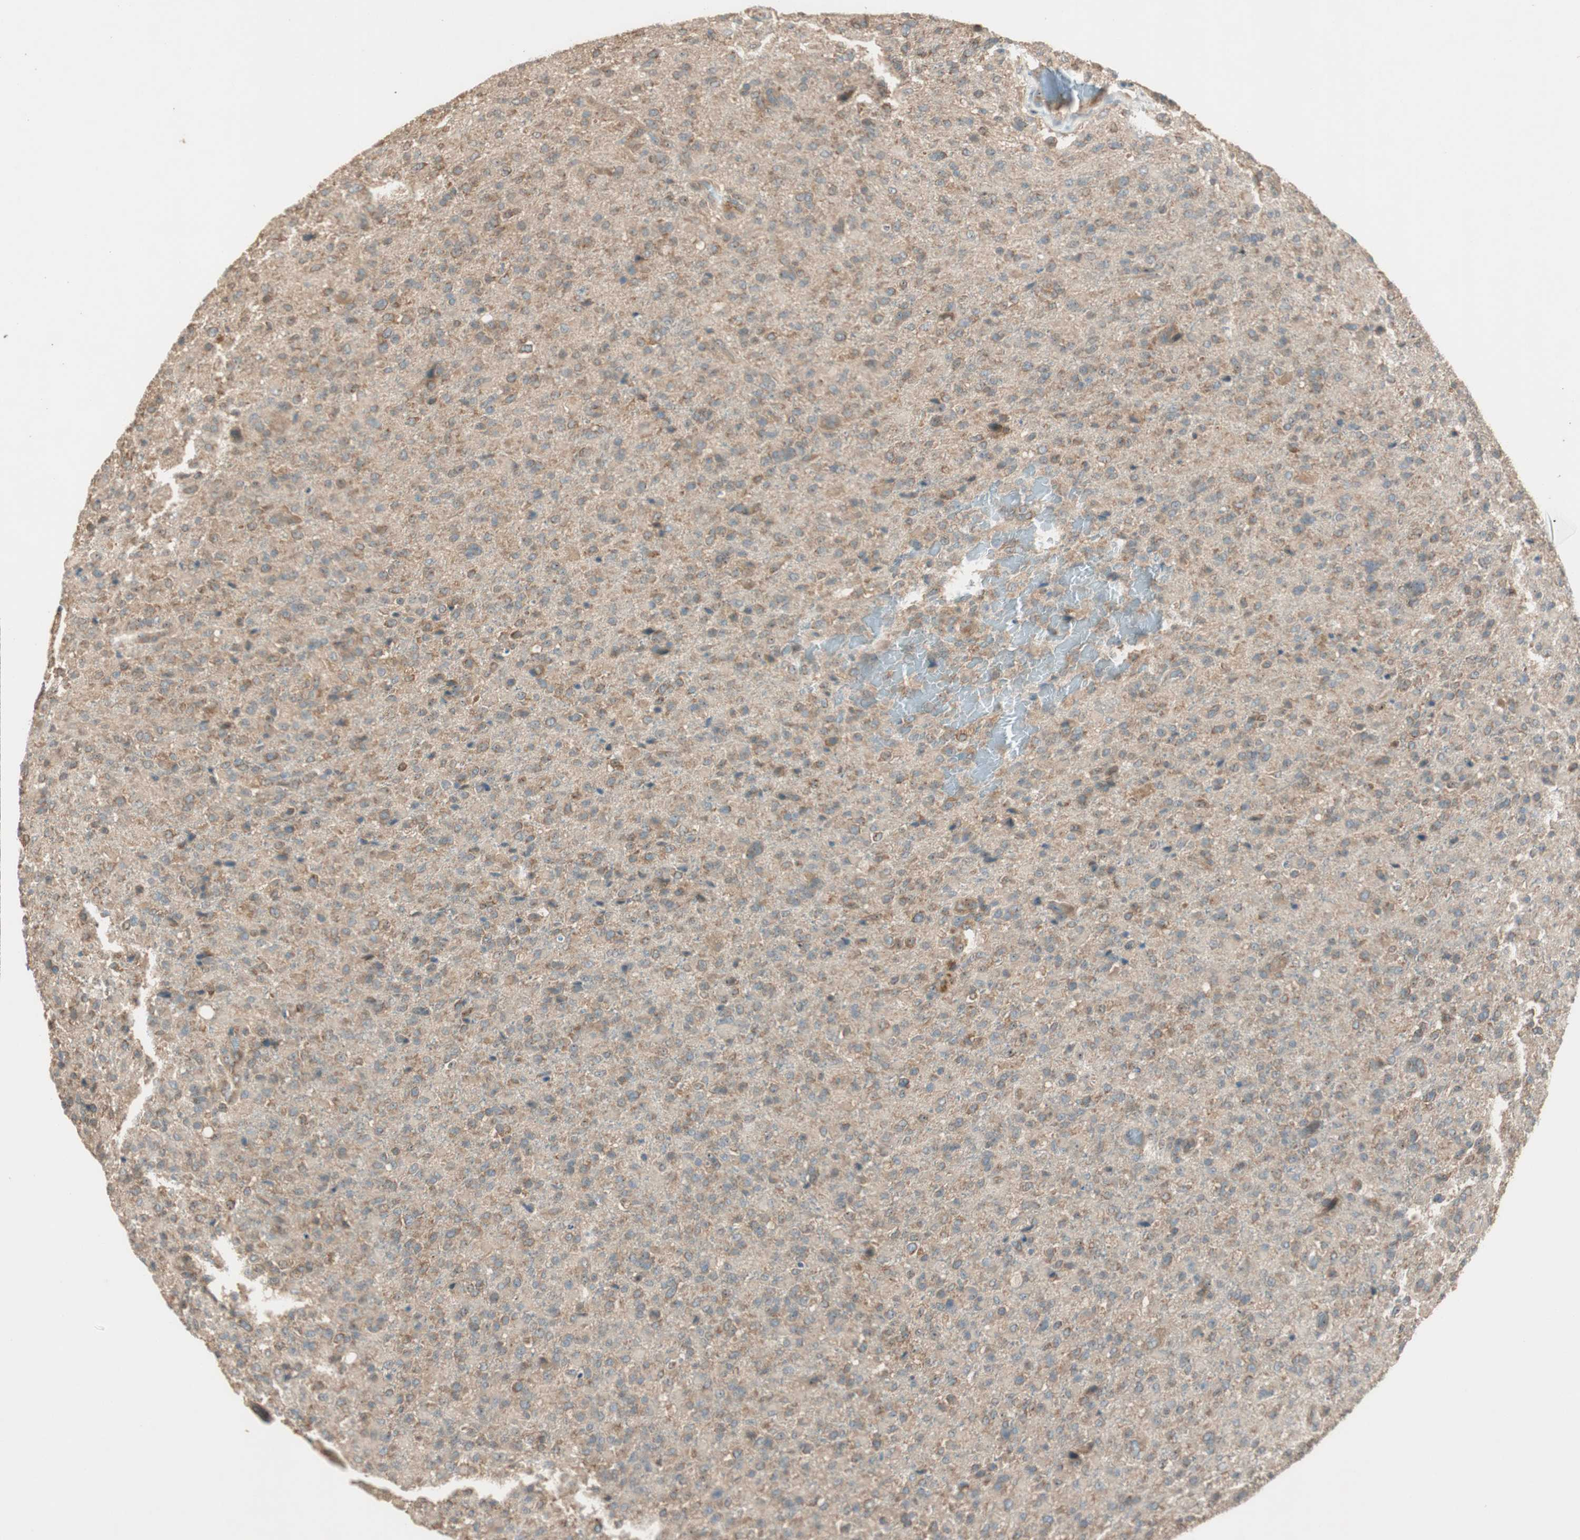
{"staining": {"intensity": "moderate", "quantity": ">75%", "location": "cytoplasmic/membranous"}, "tissue": "glioma", "cell_type": "Tumor cells", "image_type": "cancer", "snomed": [{"axis": "morphology", "description": "Glioma, malignant, High grade"}, {"axis": "topography", "description": "Brain"}], "caption": "Human glioma stained with a brown dye shows moderate cytoplasmic/membranous positive staining in about >75% of tumor cells.", "gene": "CC2D1A", "patient": {"sex": "male", "age": 71}}